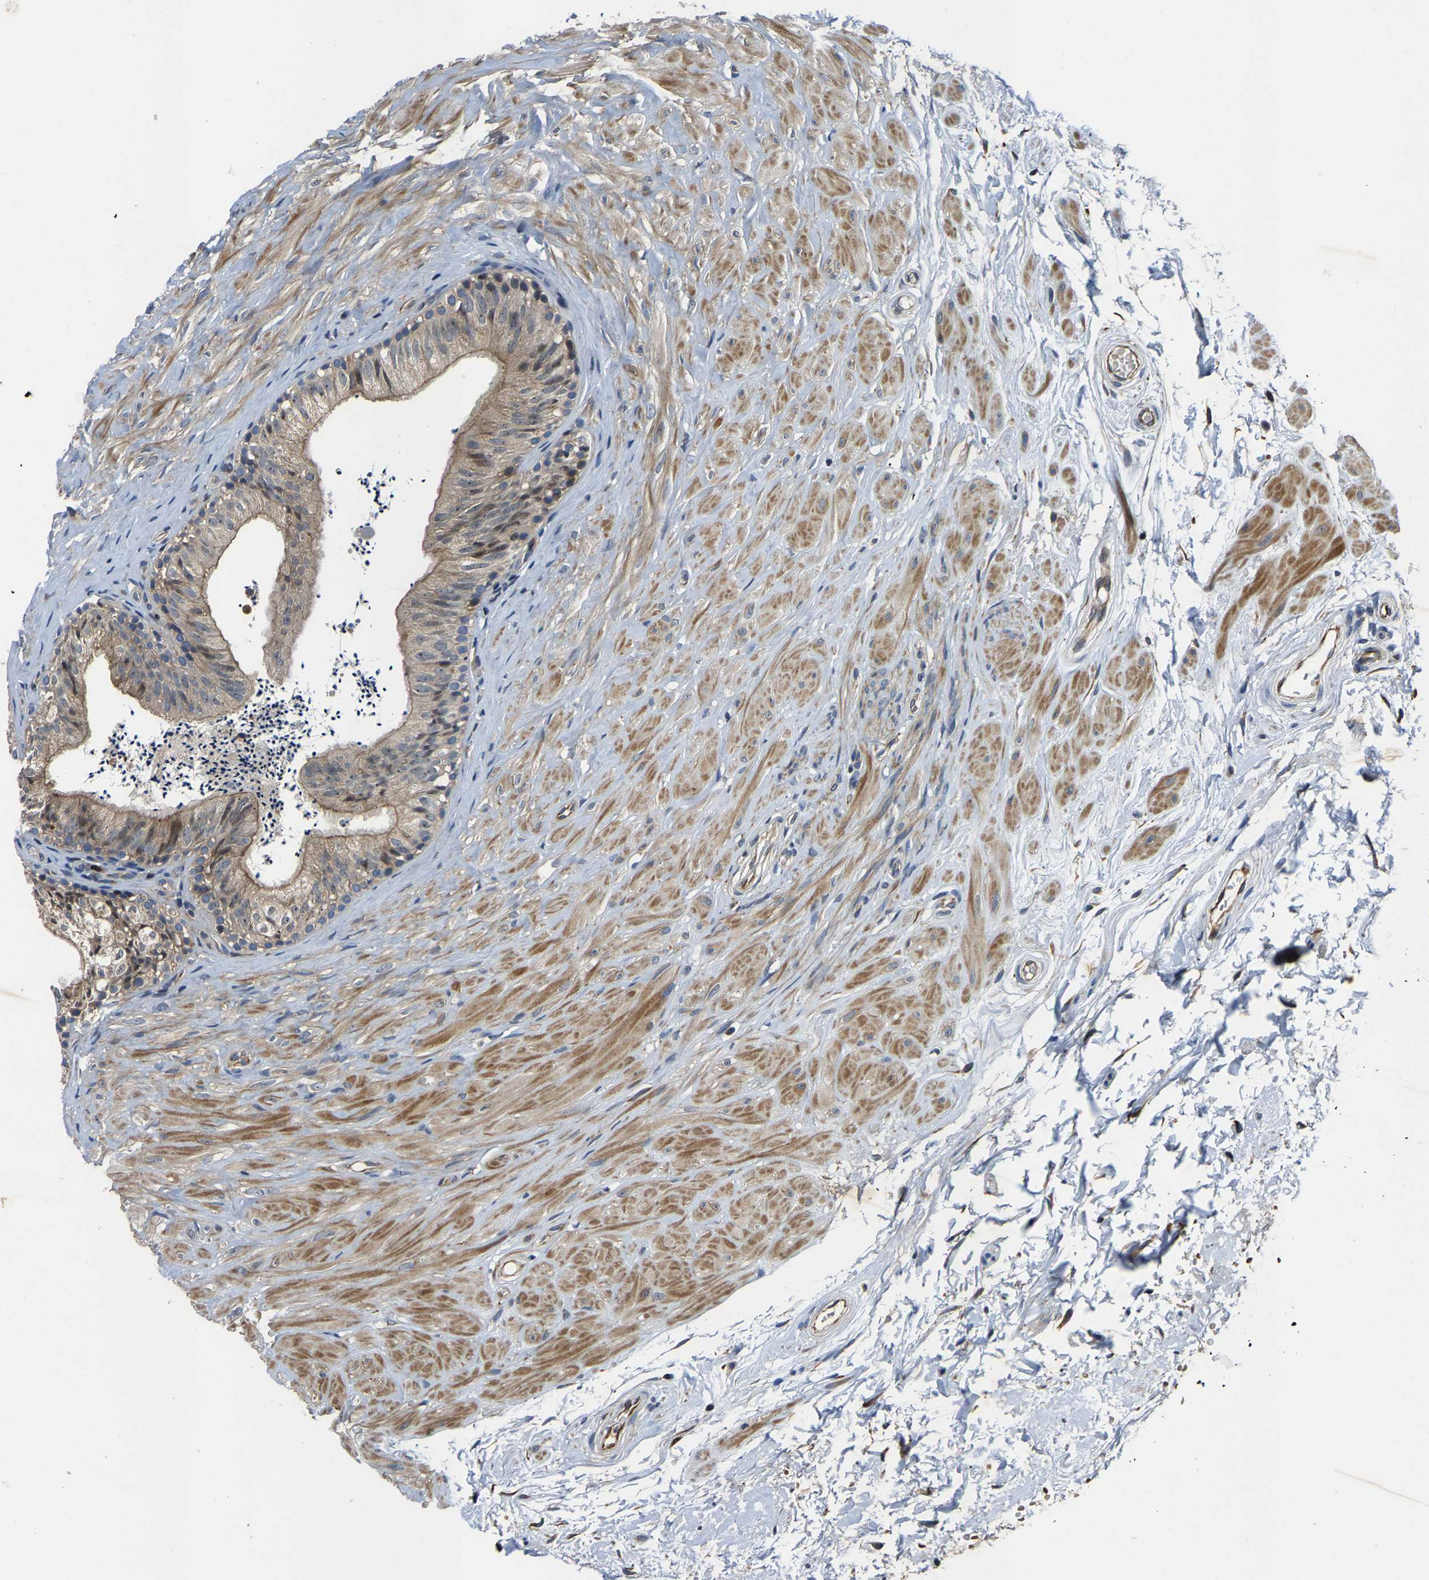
{"staining": {"intensity": "weak", "quantity": ">75%", "location": "cytoplasmic/membranous"}, "tissue": "epididymis", "cell_type": "Glandular cells", "image_type": "normal", "snomed": [{"axis": "morphology", "description": "Normal tissue, NOS"}, {"axis": "topography", "description": "Epididymis"}], "caption": "Brown immunohistochemical staining in unremarkable epididymis reveals weak cytoplasmic/membranous expression in approximately >75% of glandular cells. The staining is performed using DAB (3,3'-diaminobenzidine) brown chromogen to label protein expression. The nuclei are counter-stained blue using hematoxylin.", "gene": "AGBL3", "patient": {"sex": "male", "age": 56}}